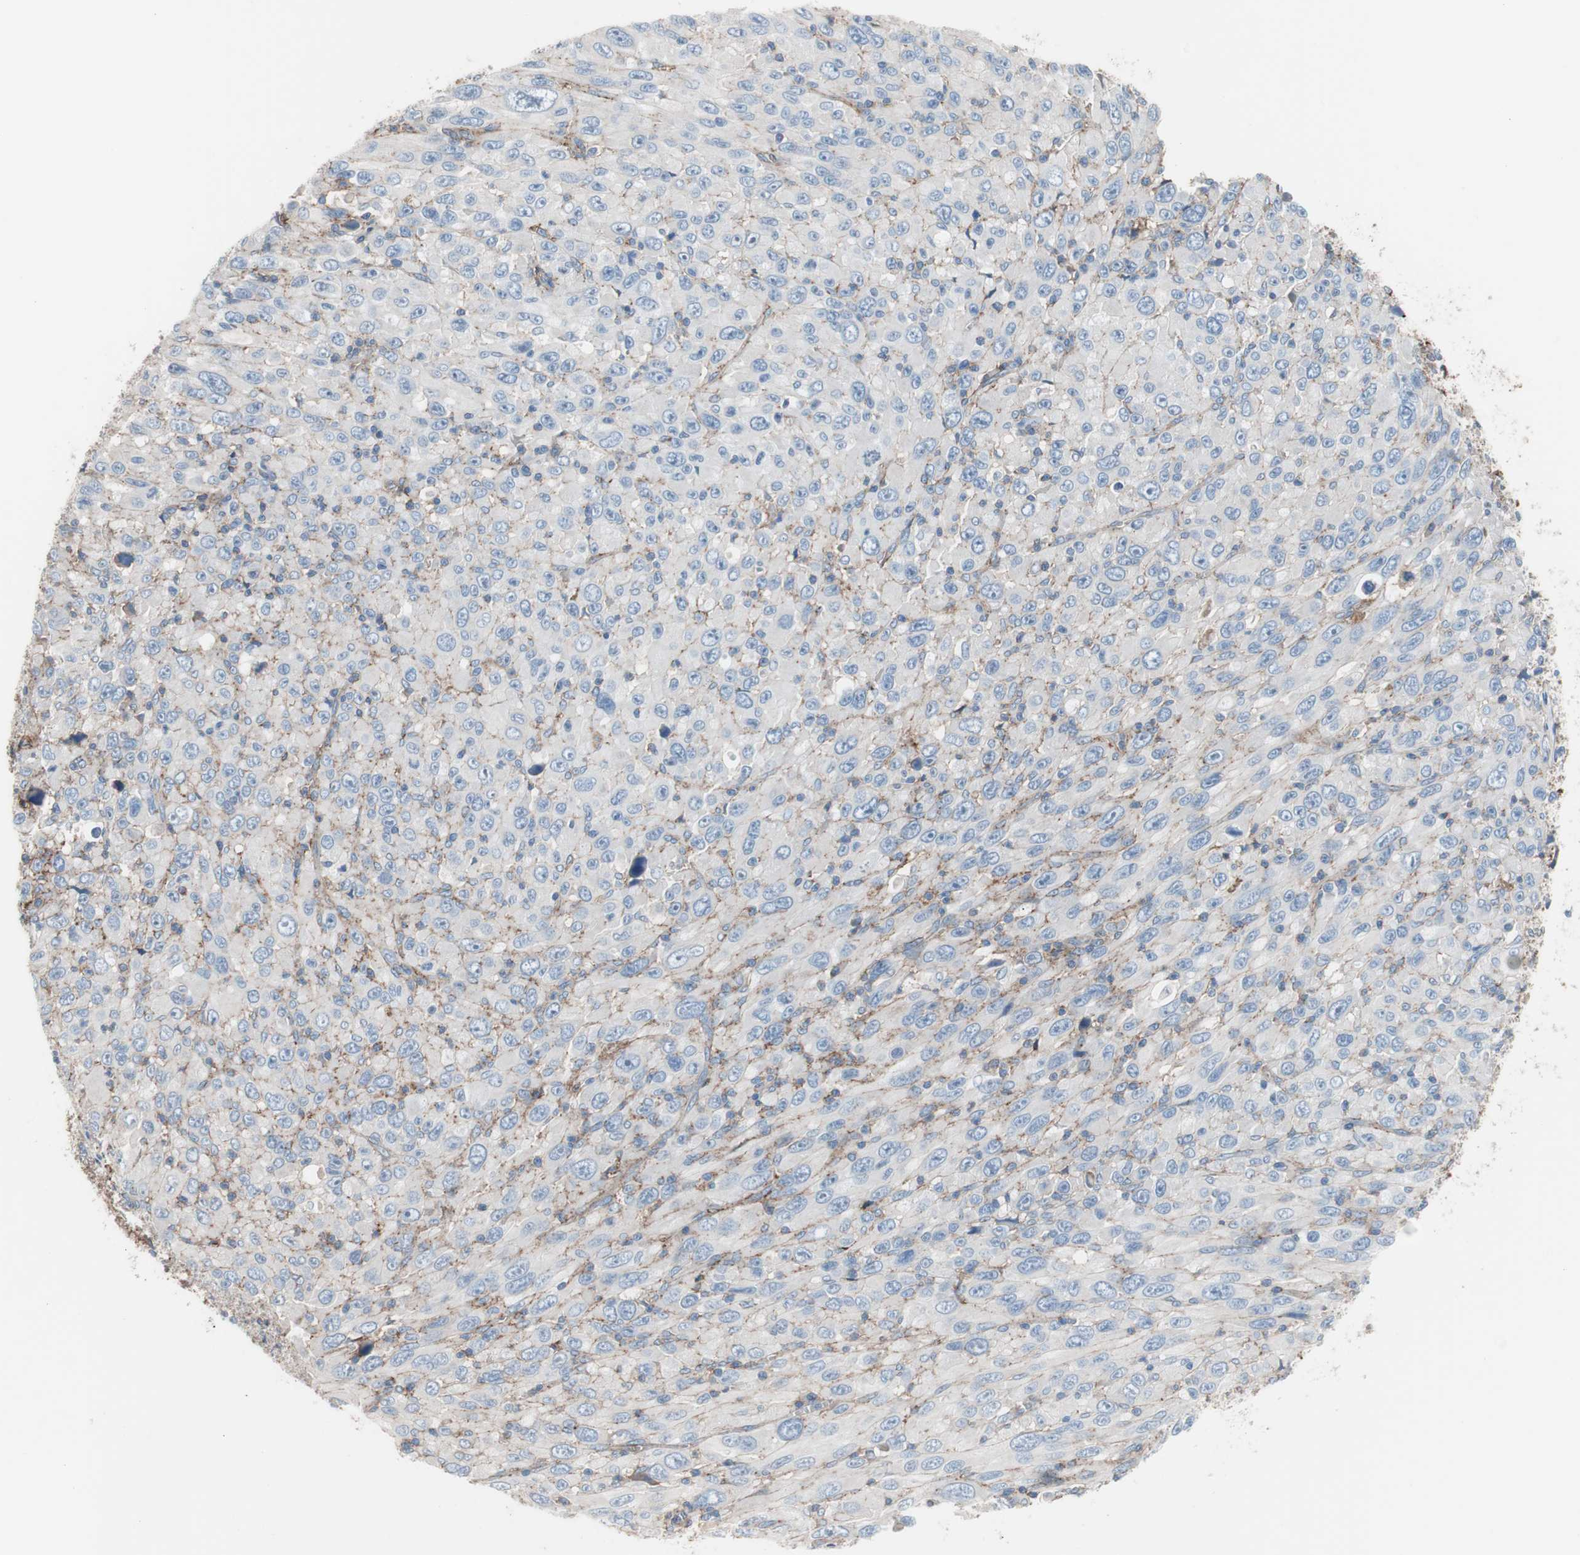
{"staining": {"intensity": "negative", "quantity": "none", "location": "none"}, "tissue": "melanoma", "cell_type": "Tumor cells", "image_type": "cancer", "snomed": [{"axis": "morphology", "description": "Malignant melanoma, Metastatic site"}, {"axis": "topography", "description": "Skin"}], "caption": "IHC photomicrograph of human melanoma stained for a protein (brown), which exhibits no positivity in tumor cells. (DAB IHC with hematoxylin counter stain).", "gene": "CD81", "patient": {"sex": "female", "age": 56}}